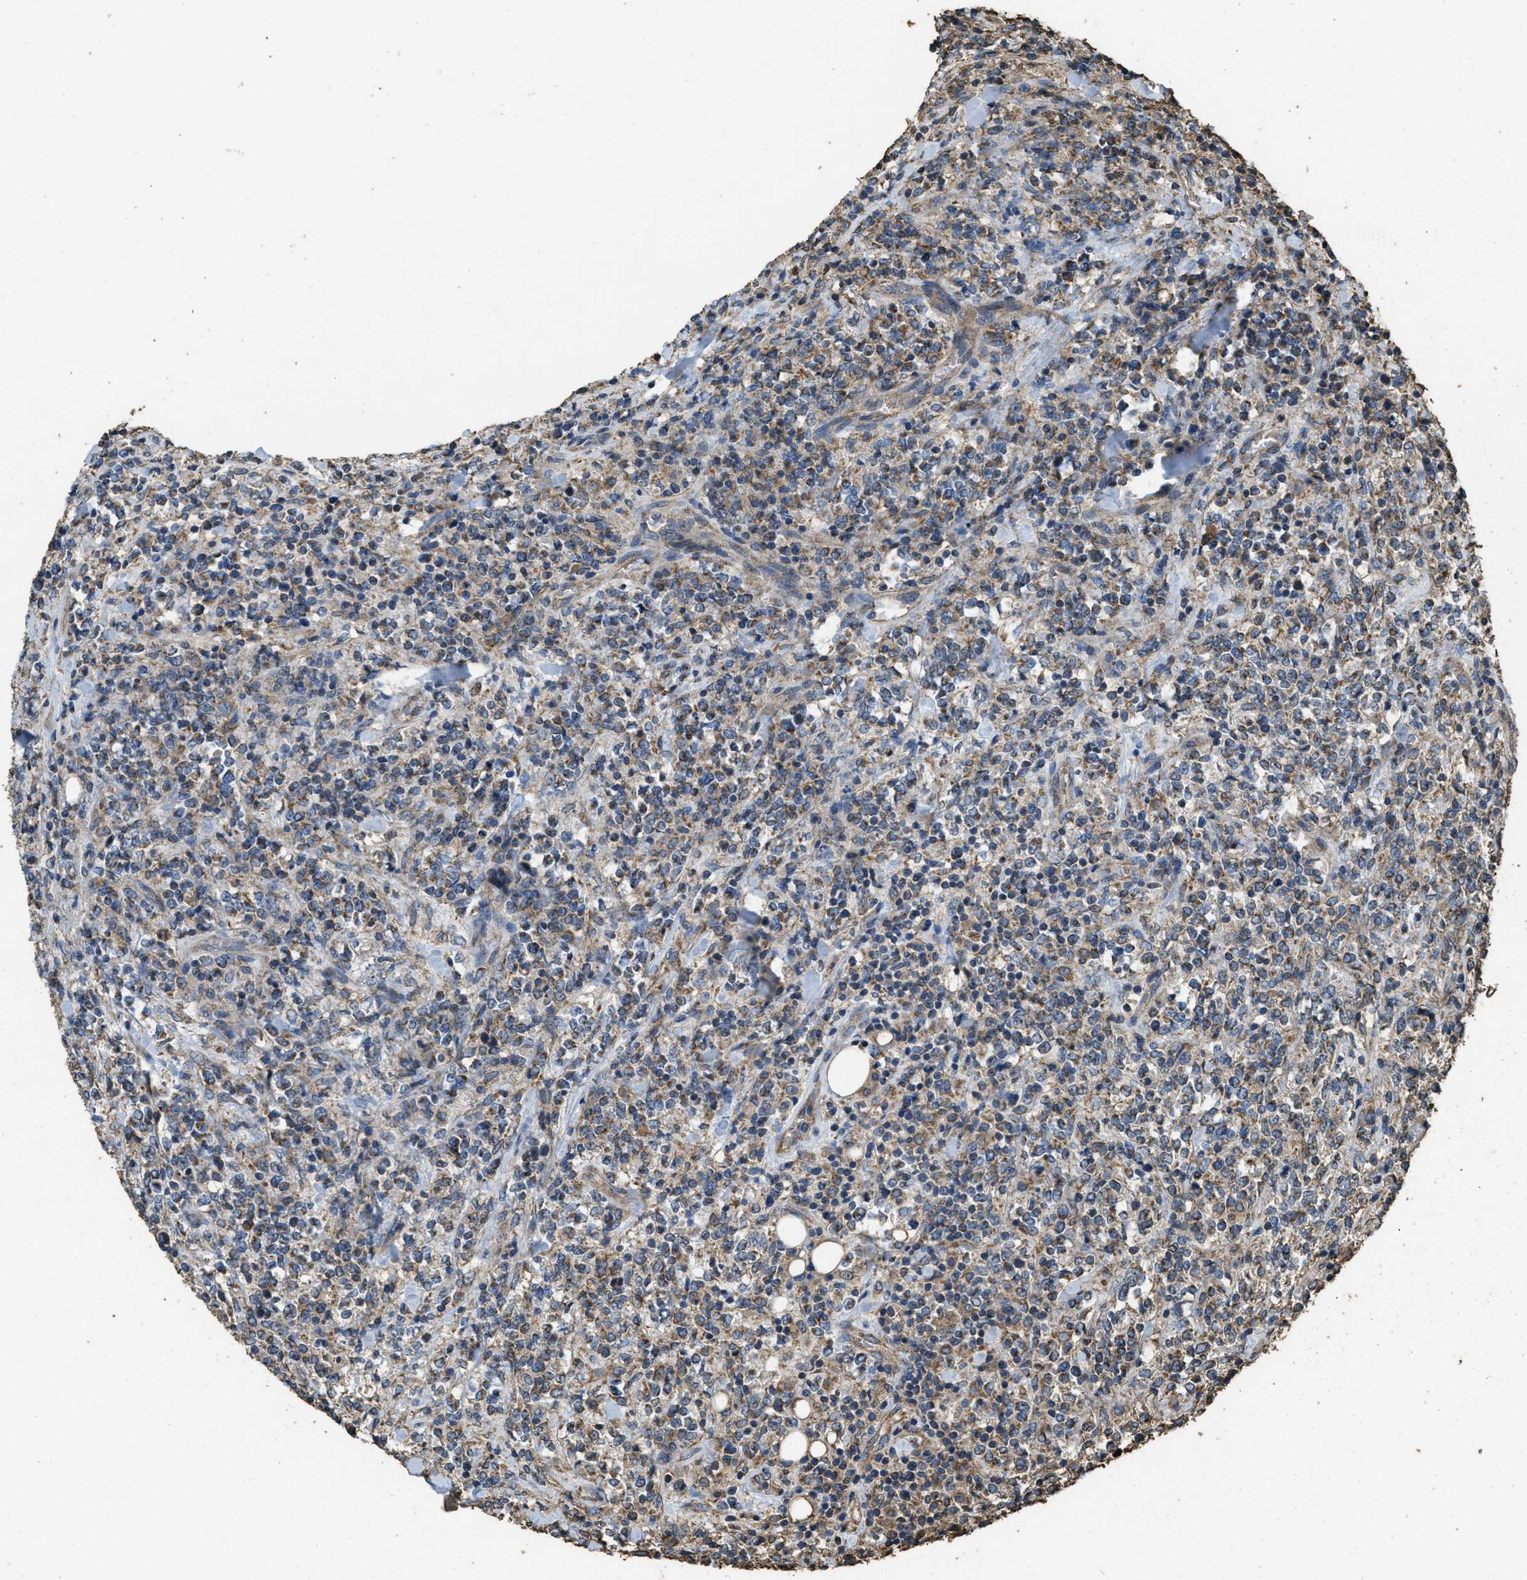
{"staining": {"intensity": "moderate", "quantity": ">75%", "location": "cytoplasmic/membranous"}, "tissue": "lymphoma", "cell_type": "Tumor cells", "image_type": "cancer", "snomed": [{"axis": "morphology", "description": "Malignant lymphoma, non-Hodgkin's type, High grade"}, {"axis": "topography", "description": "Soft tissue"}], "caption": "Protein staining exhibits moderate cytoplasmic/membranous staining in approximately >75% of tumor cells in lymphoma.", "gene": "CYRIA", "patient": {"sex": "male", "age": 18}}